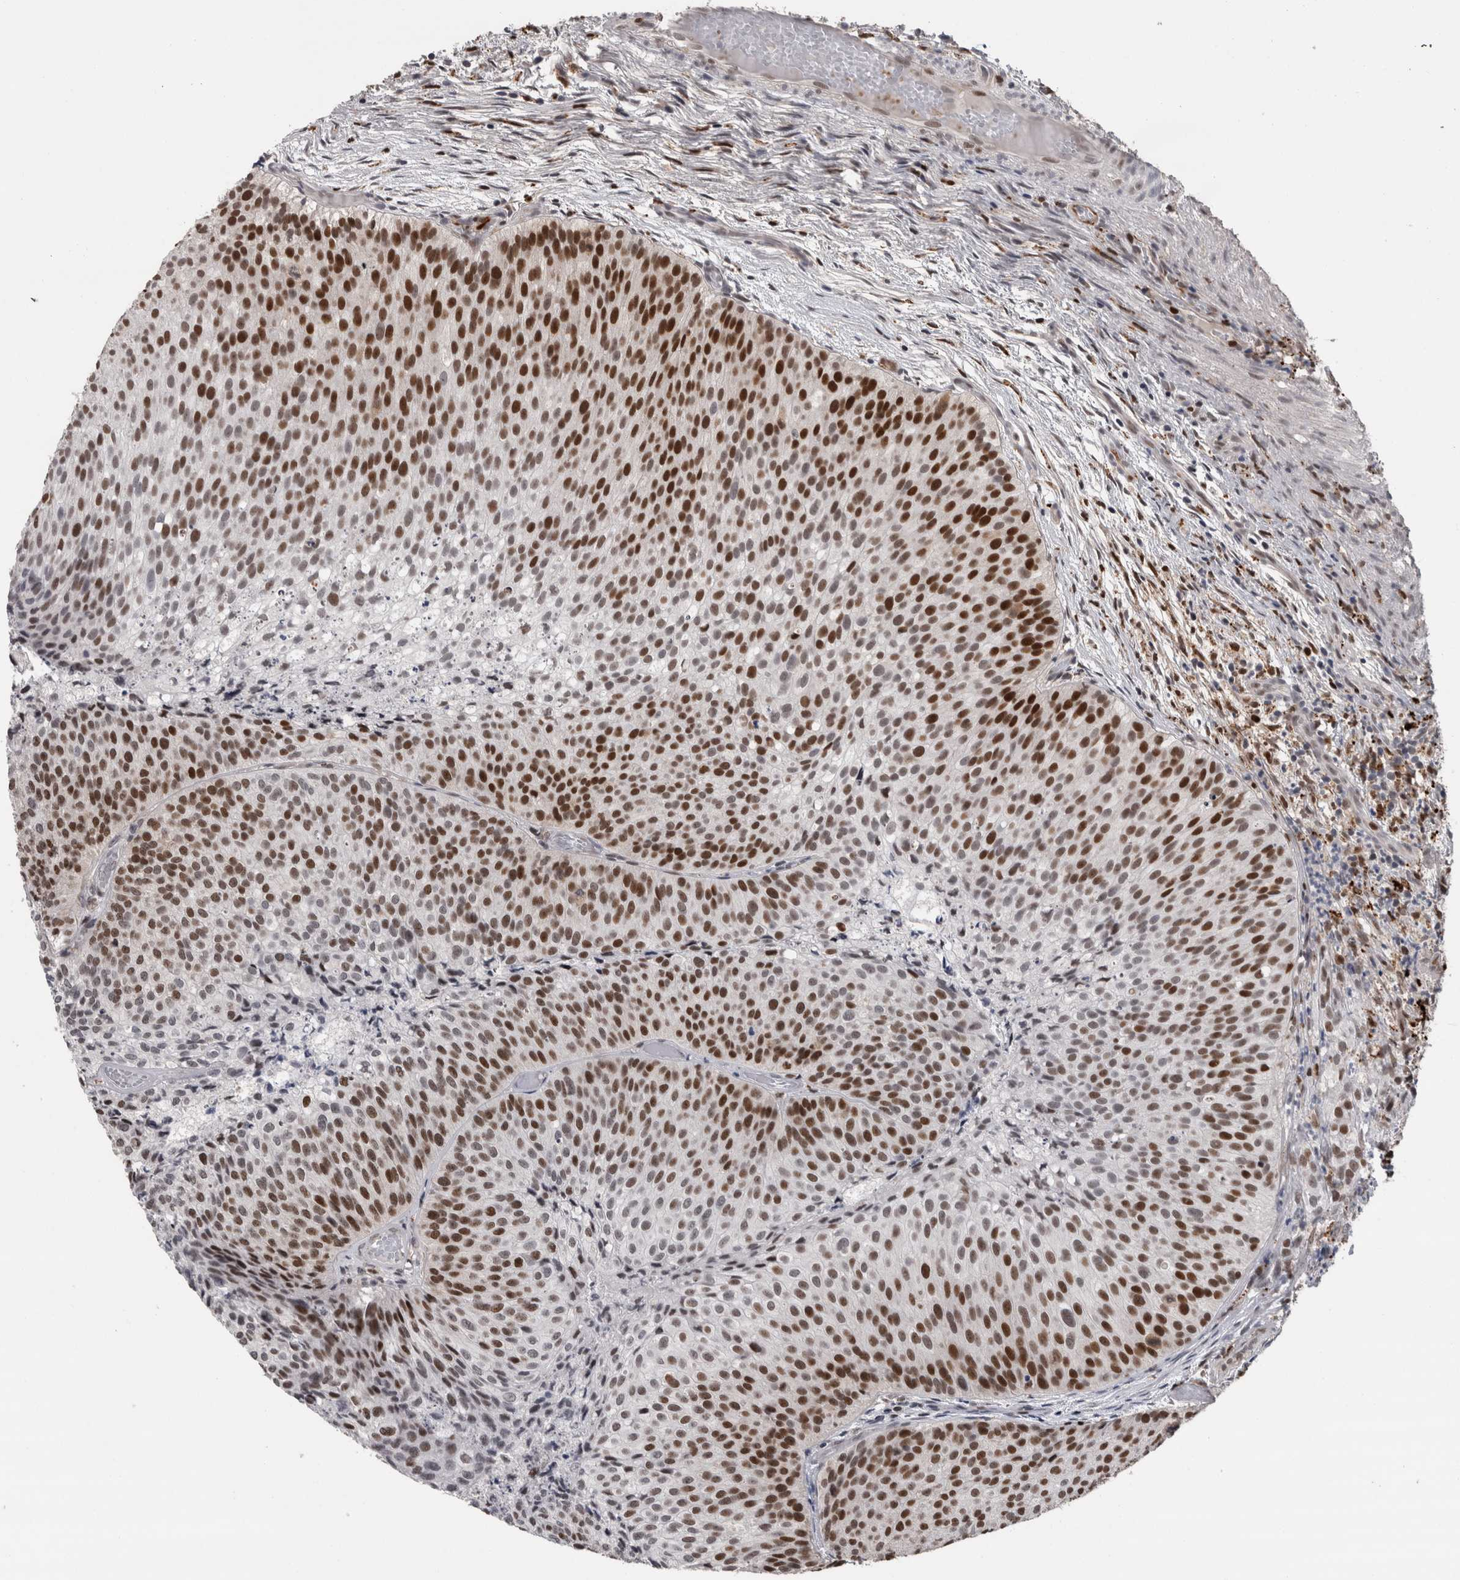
{"staining": {"intensity": "strong", "quantity": ">75%", "location": "nuclear"}, "tissue": "urothelial cancer", "cell_type": "Tumor cells", "image_type": "cancer", "snomed": [{"axis": "morphology", "description": "Urothelial carcinoma, Low grade"}, {"axis": "topography", "description": "Urinary bladder"}], "caption": "A histopathology image showing strong nuclear positivity in approximately >75% of tumor cells in urothelial cancer, as visualized by brown immunohistochemical staining.", "gene": "POLD2", "patient": {"sex": "male", "age": 86}}